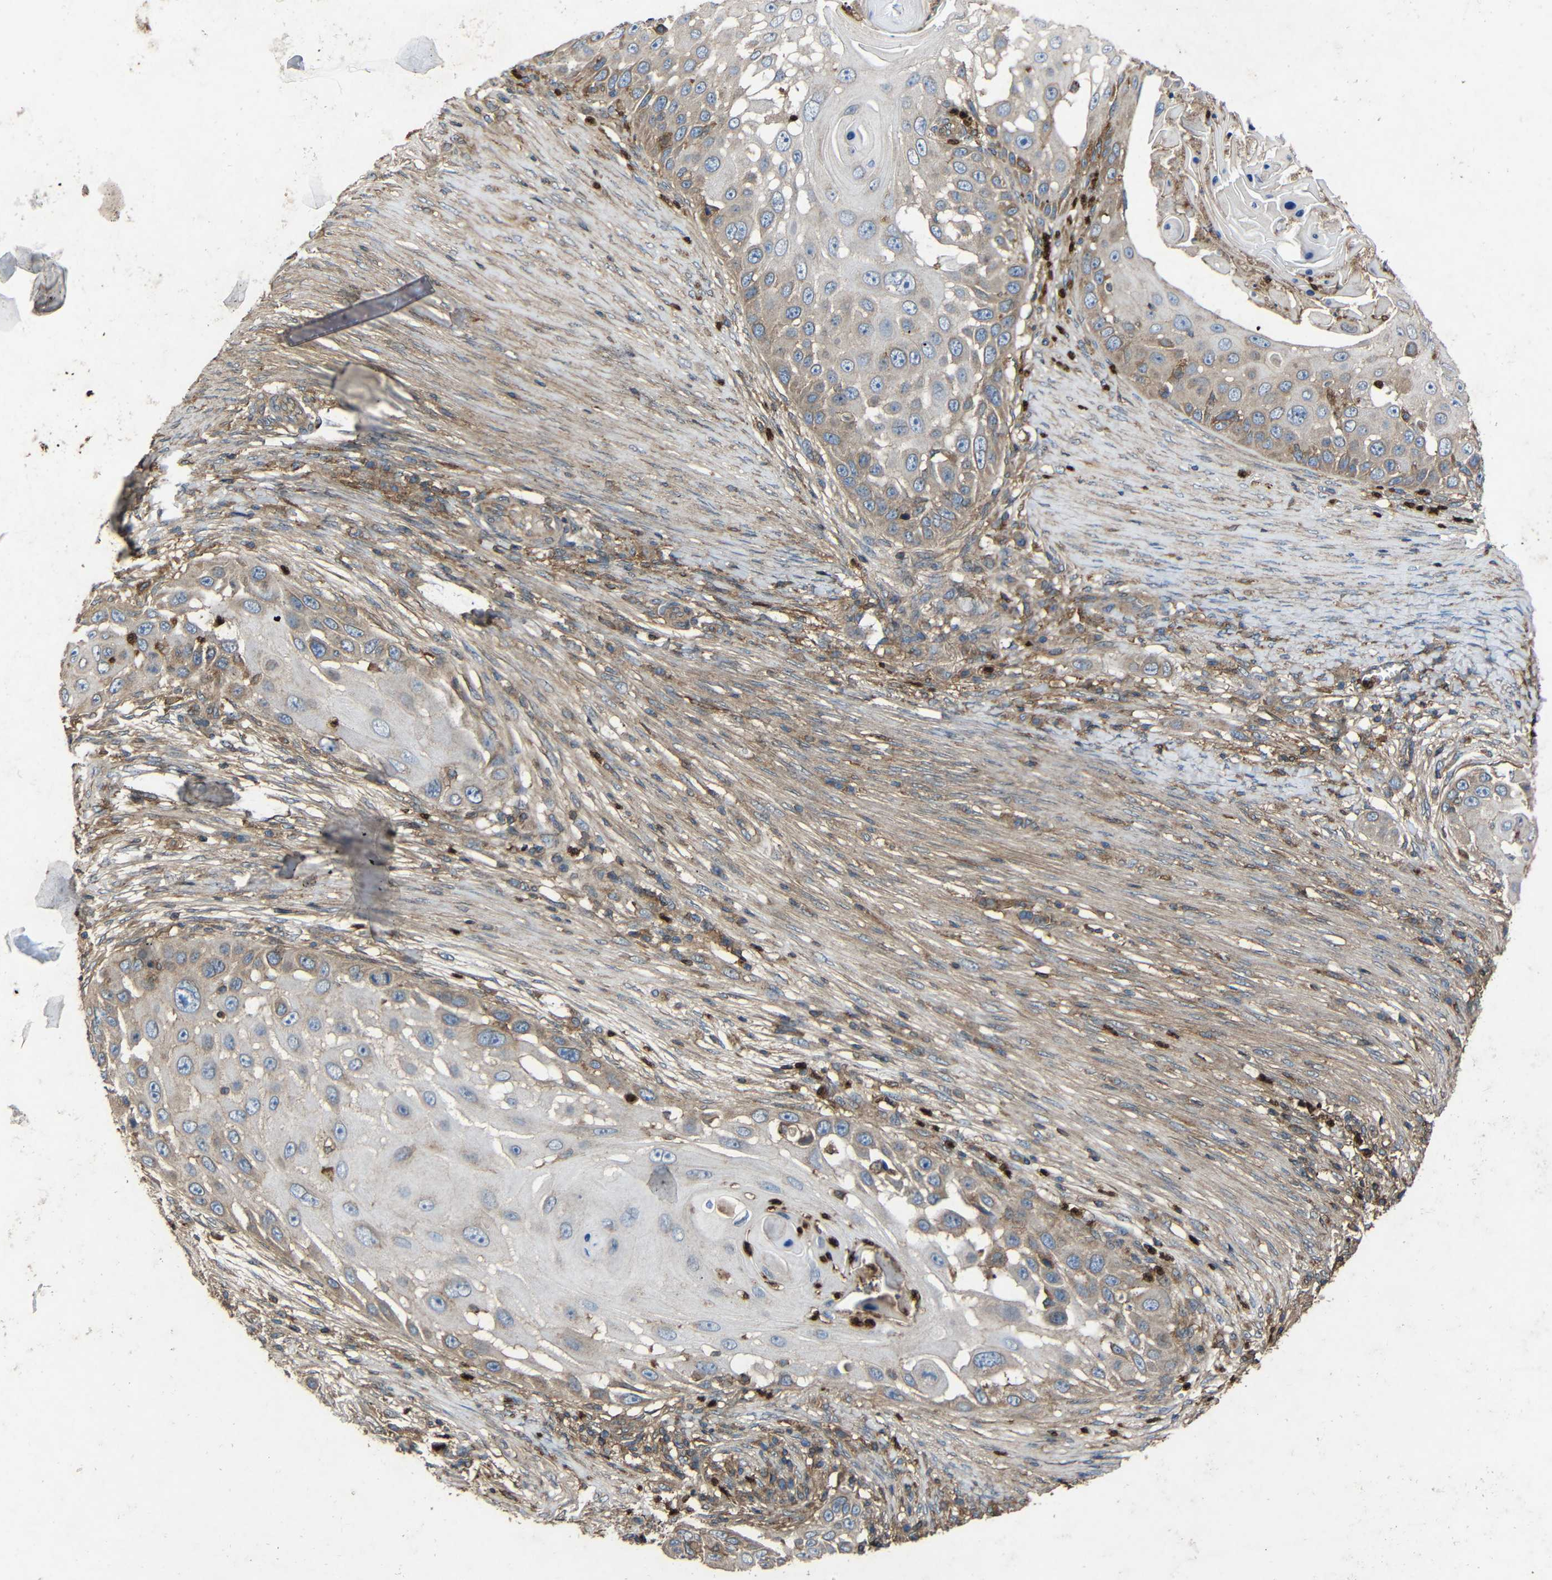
{"staining": {"intensity": "weak", "quantity": "<25%", "location": "cytoplasmic/membranous"}, "tissue": "skin cancer", "cell_type": "Tumor cells", "image_type": "cancer", "snomed": [{"axis": "morphology", "description": "Squamous cell carcinoma, NOS"}, {"axis": "topography", "description": "Skin"}], "caption": "Protein analysis of skin squamous cell carcinoma demonstrates no significant expression in tumor cells. (Brightfield microscopy of DAB immunohistochemistry at high magnification).", "gene": "TREM2", "patient": {"sex": "female", "age": 44}}